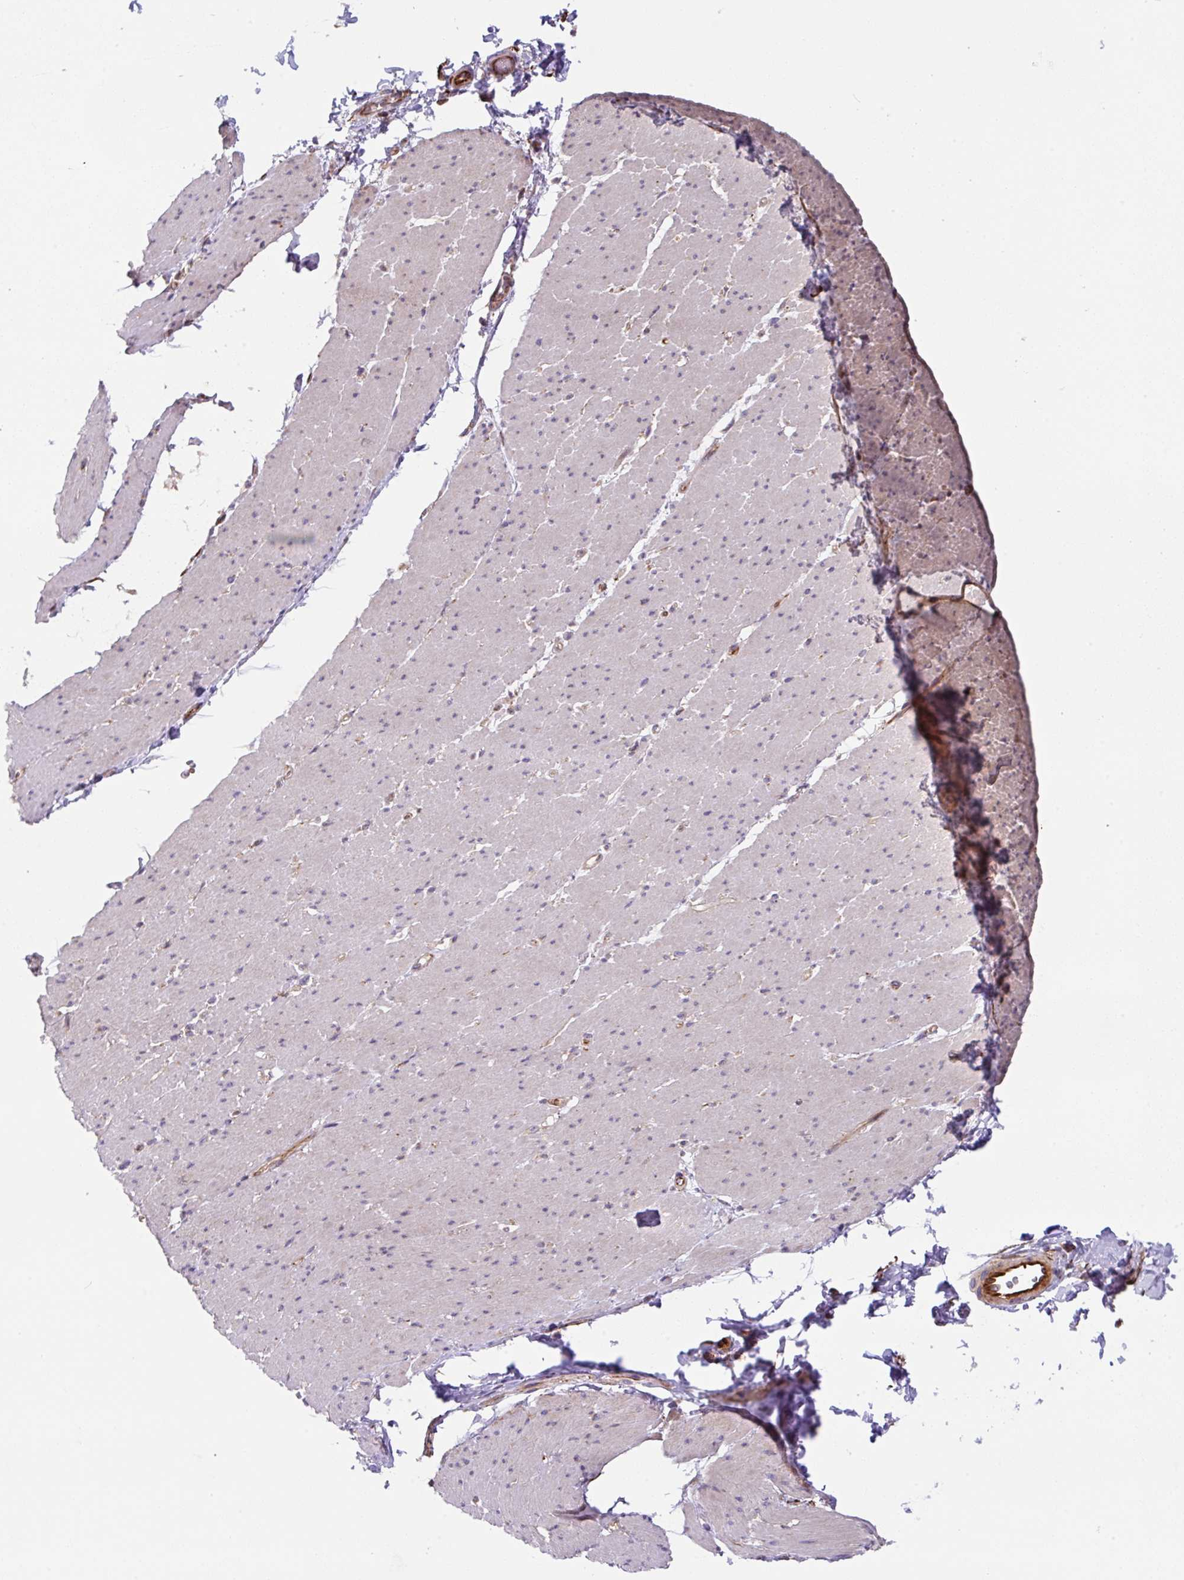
{"staining": {"intensity": "moderate", "quantity": "<25%", "location": "cytoplasmic/membranous"}, "tissue": "smooth muscle", "cell_type": "Smooth muscle cells", "image_type": "normal", "snomed": [{"axis": "morphology", "description": "Normal tissue, NOS"}, {"axis": "topography", "description": "Smooth muscle"}, {"axis": "topography", "description": "Rectum"}], "caption": "Unremarkable smooth muscle was stained to show a protein in brown. There is low levels of moderate cytoplasmic/membranous positivity in about <25% of smooth muscle cells. Ihc stains the protein in brown and the nuclei are stained blue.", "gene": "APOBEC3D", "patient": {"sex": "male", "age": 53}}